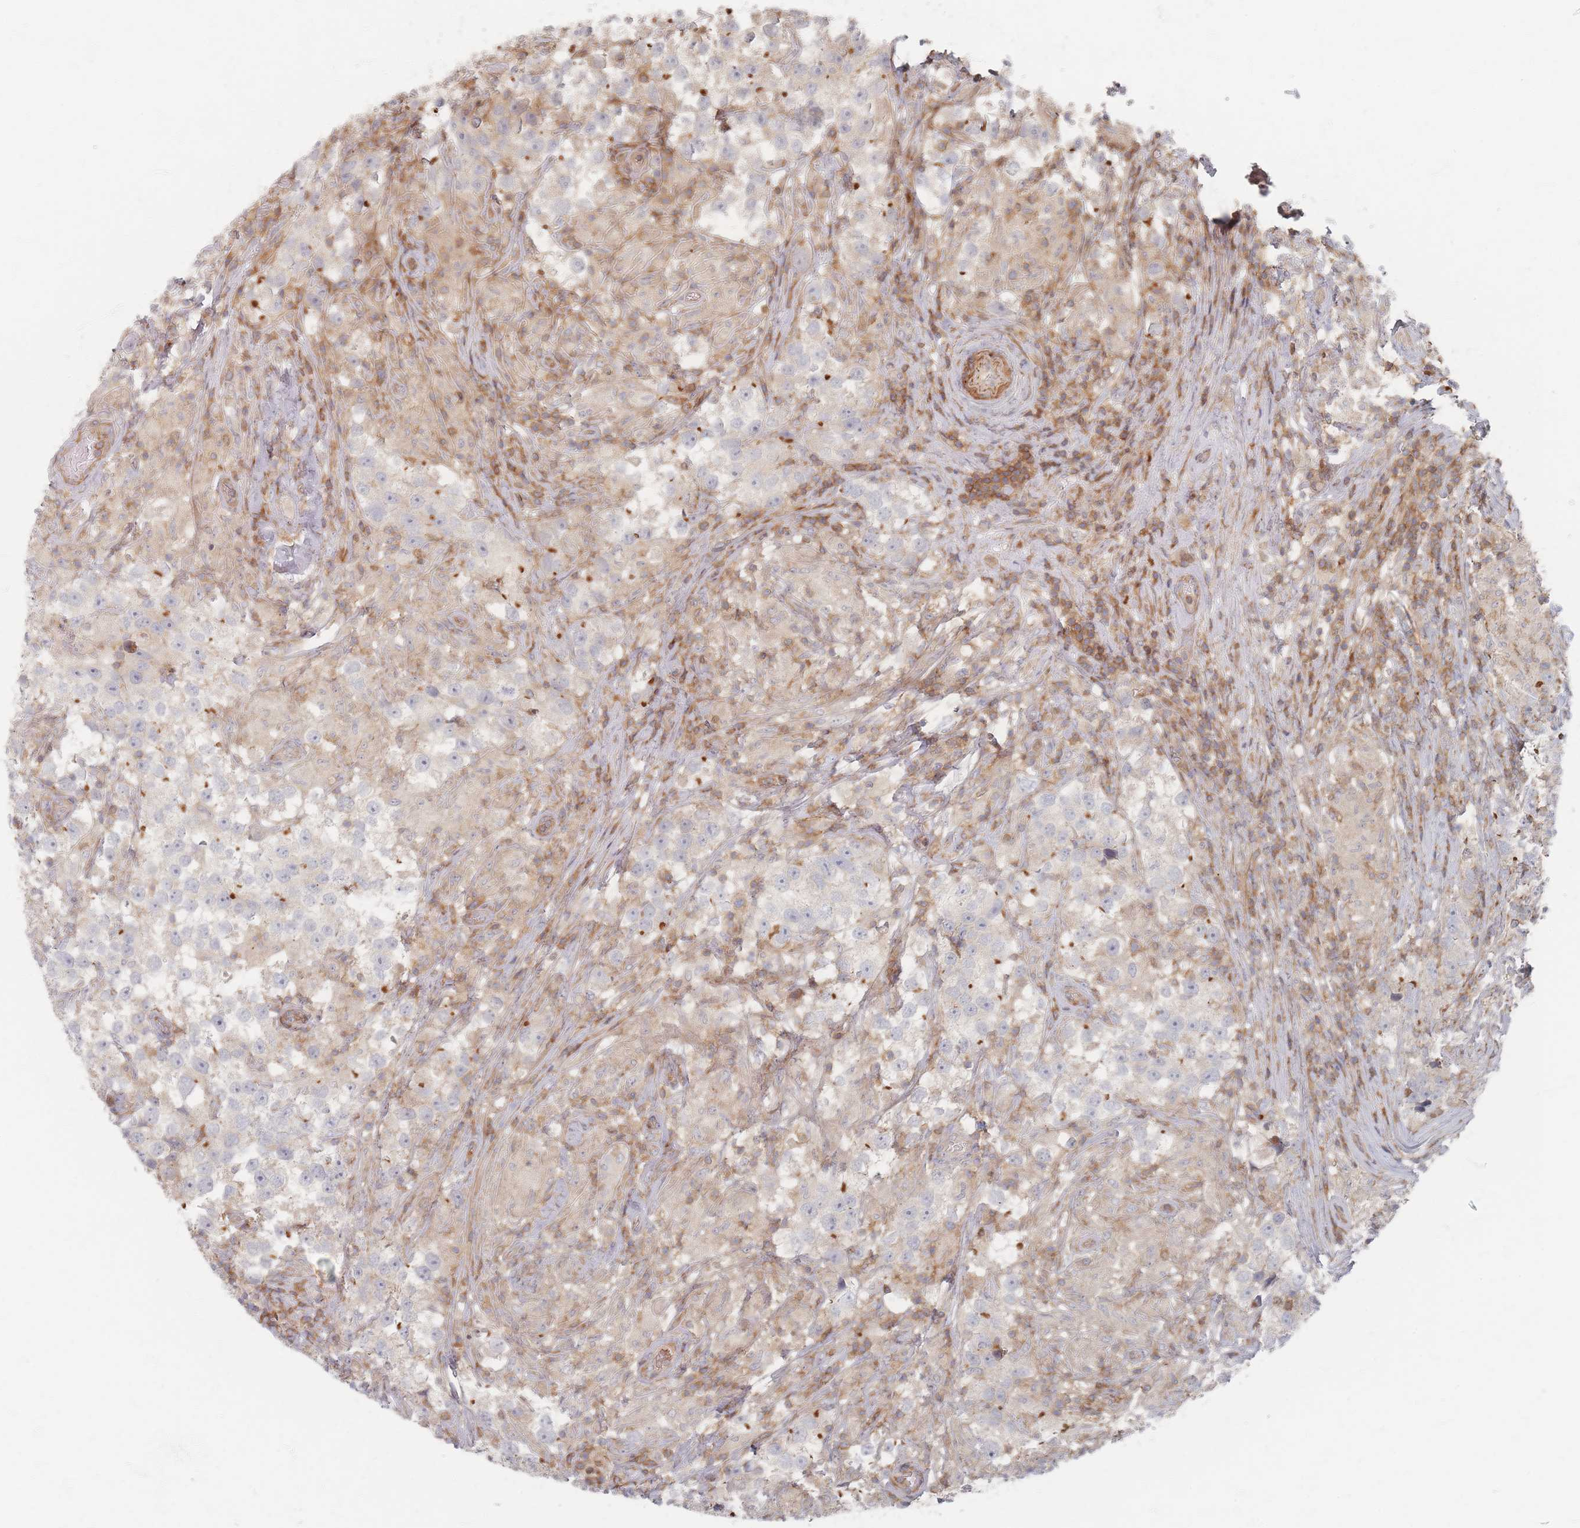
{"staining": {"intensity": "negative", "quantity": "none", "location": "none"}, "tissue": "testis cancer", "cell_type": "Tumor cells", "image_type": "cancer", "snomed": [{"axis": "morphology", "description": "Seminoma, NOS"}, {"axis": "topography", "description": "Testis"}], "caption": "High power microscopy photomicrograph of an immunohistochemistry (IHC) histopathology image of seminoma (testis), revealing no significant positivity in tumor cells. The staining was performed using DAB to visualize the protein expression in brown, while the nuclei were stained in blue with hematoxylin (Magnification: 20x).", "gene": "ZNF852", "patient": {"sex": "male", "age": 46}}